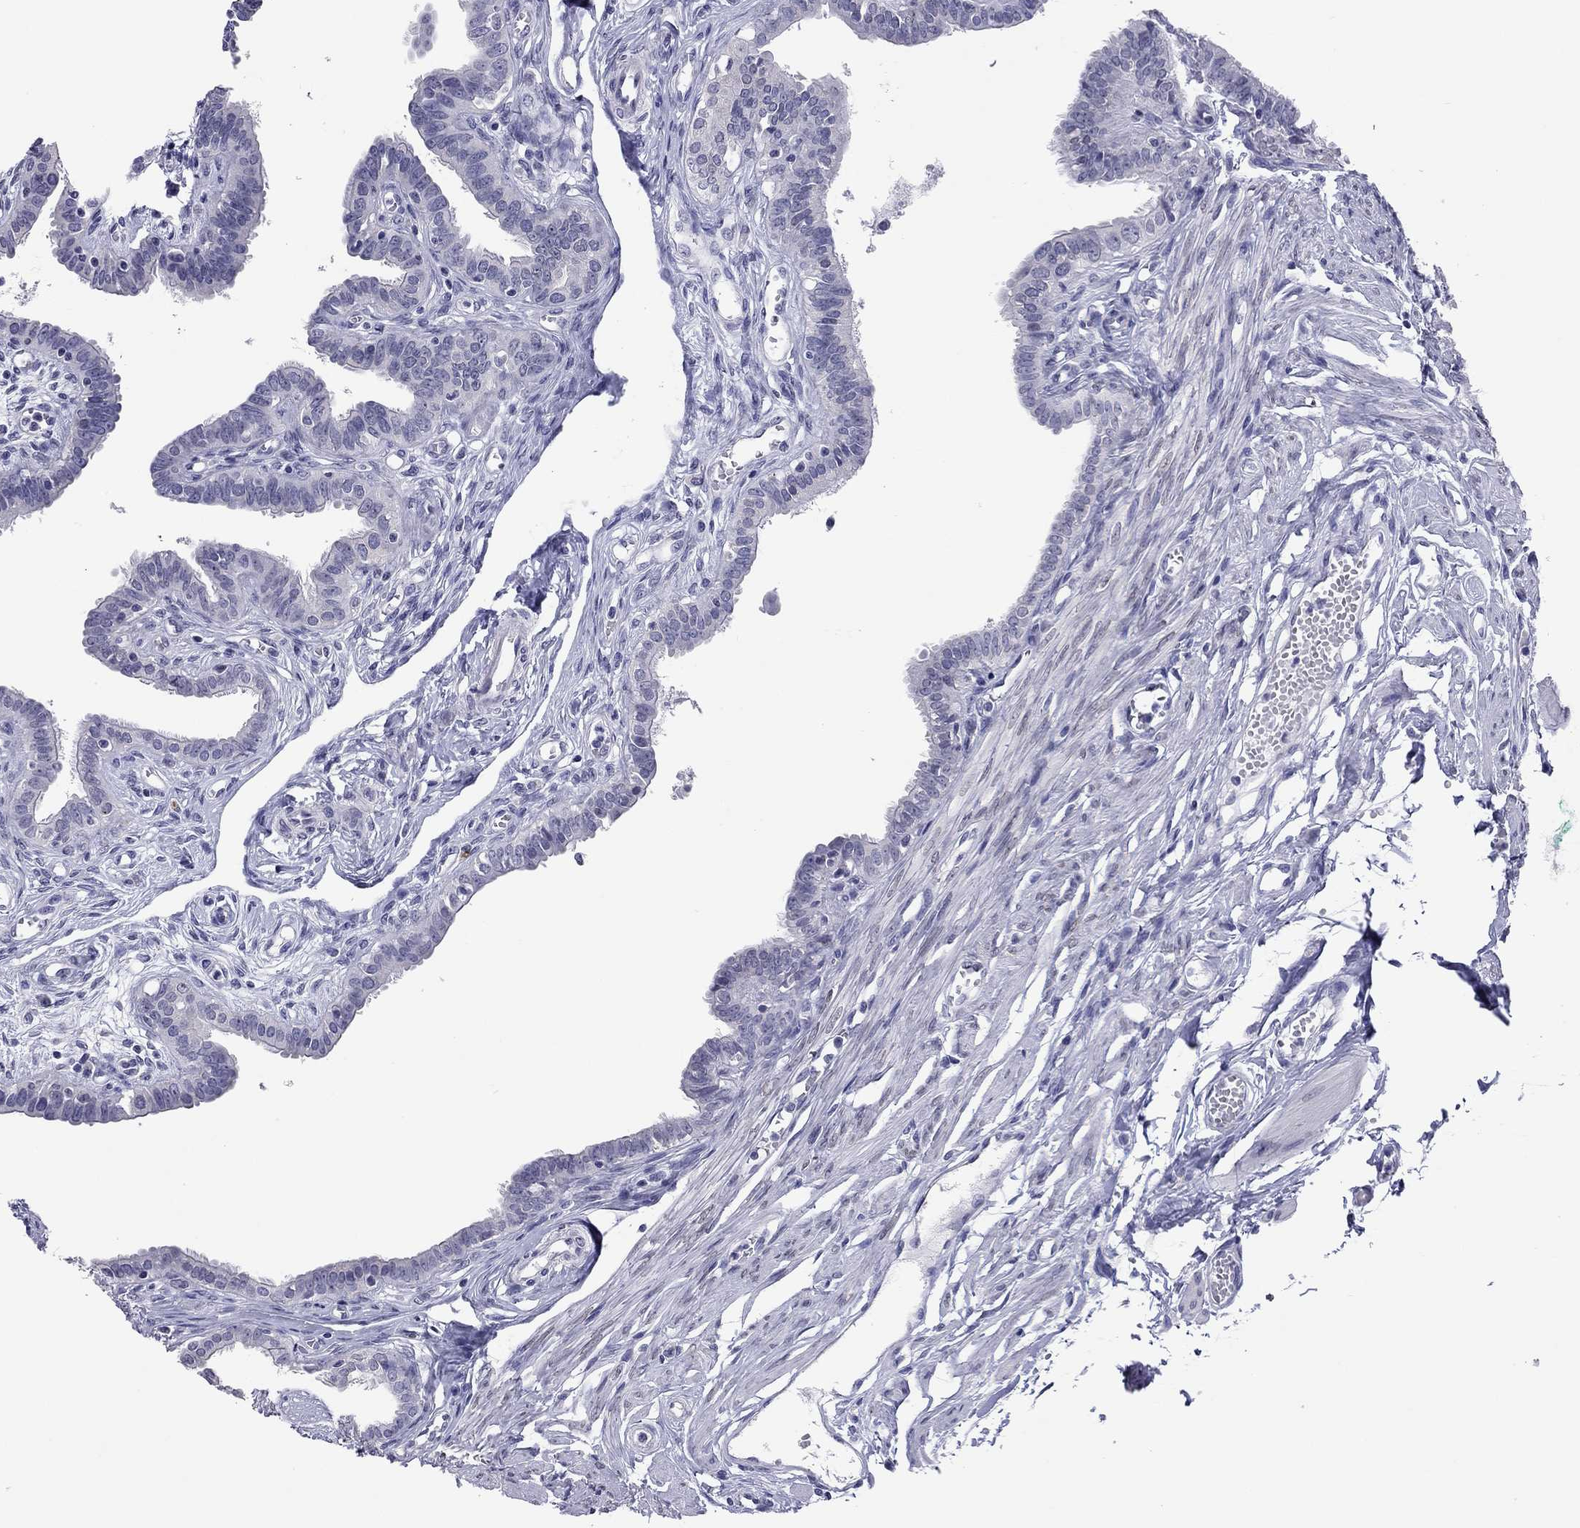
{"staining": {"intensity": "negative", "quantity": "none", "location": "none"}, "tissue": "fallopian tube", "cell_type": "Glandular cells", "image_type": "normal", "snomed": [{"axis": "morphology", "description": "Normal tissue, NOS"}, {"axis": "morphology", "description": "Carcinoma, endometroid"}, {"axis": "topography", "description": "Fallopian tube"}, {"axis": "topography", "description": "Ovary"}], "caption": "Histopathology image shows no significant protein staining in glandular cells of benign fallopian tube. (Brightfield microscopy of DAB IHC at high magnification).", "gene": "ARMC12", "patient": {"sex": "female", "age": 42}}